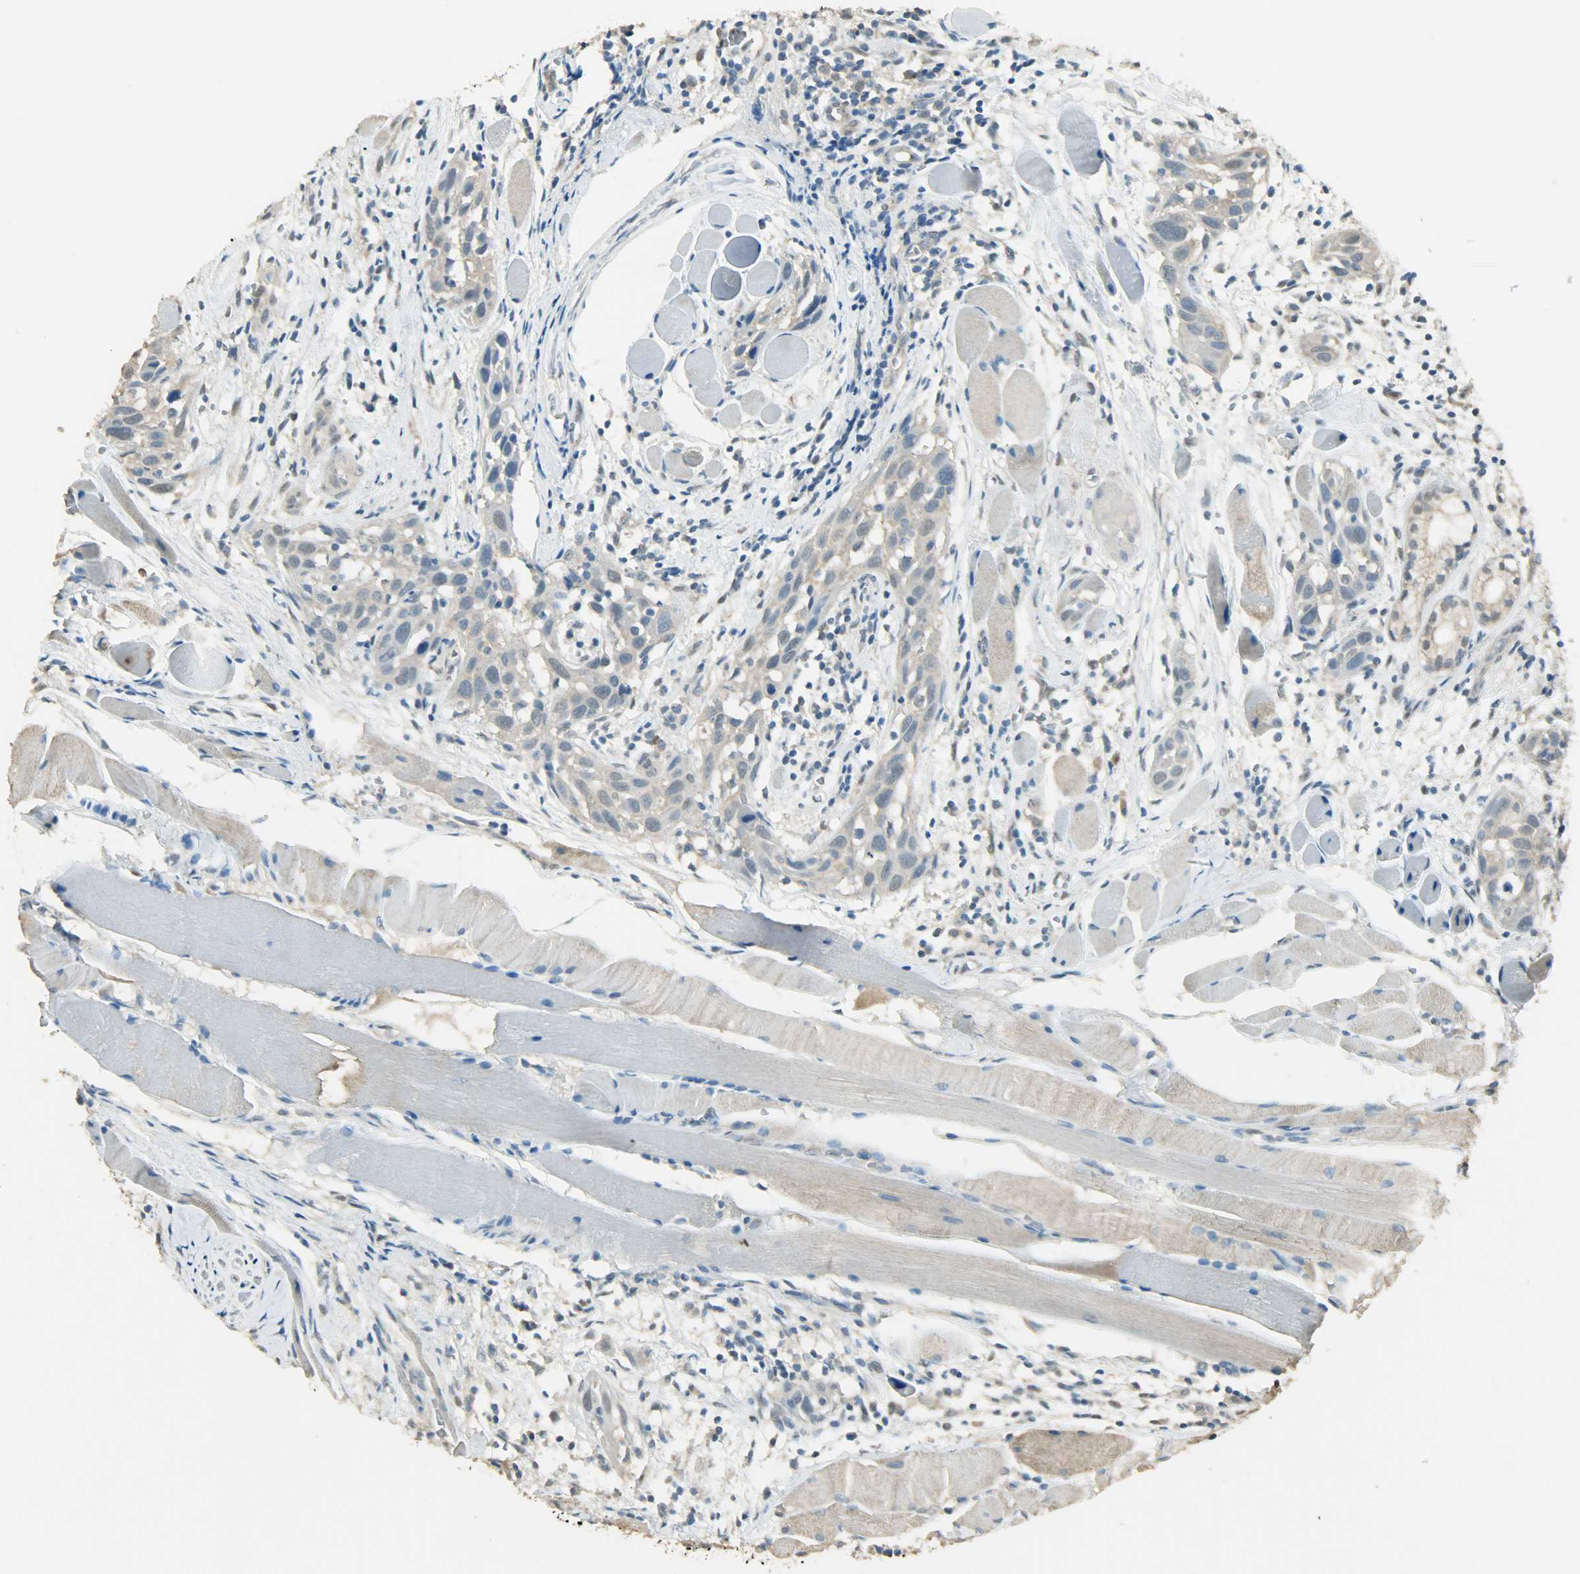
{"staining": {"intensity": "negative", "quantity": "none", "location": "none"}, "tissue": "head and neck cancer", "cell_type": "Tumor cells", "image_type": "cancer", "snomed": [{"axis": "morphology", "description": "Squamous cell carcinoma, NOS"}, {"axis": "topography", "description": "Oral tissue"}, {"axis": "topography", "description": "Head-Neck"}], "caption": "IHC photomicrograph of head and neck squamous cell carcinoma stained for a protein (brown), which reveals no positivity in tumor cells.", "gene": "PRMT5", "patient": {"sex": "female", "age": 50}}